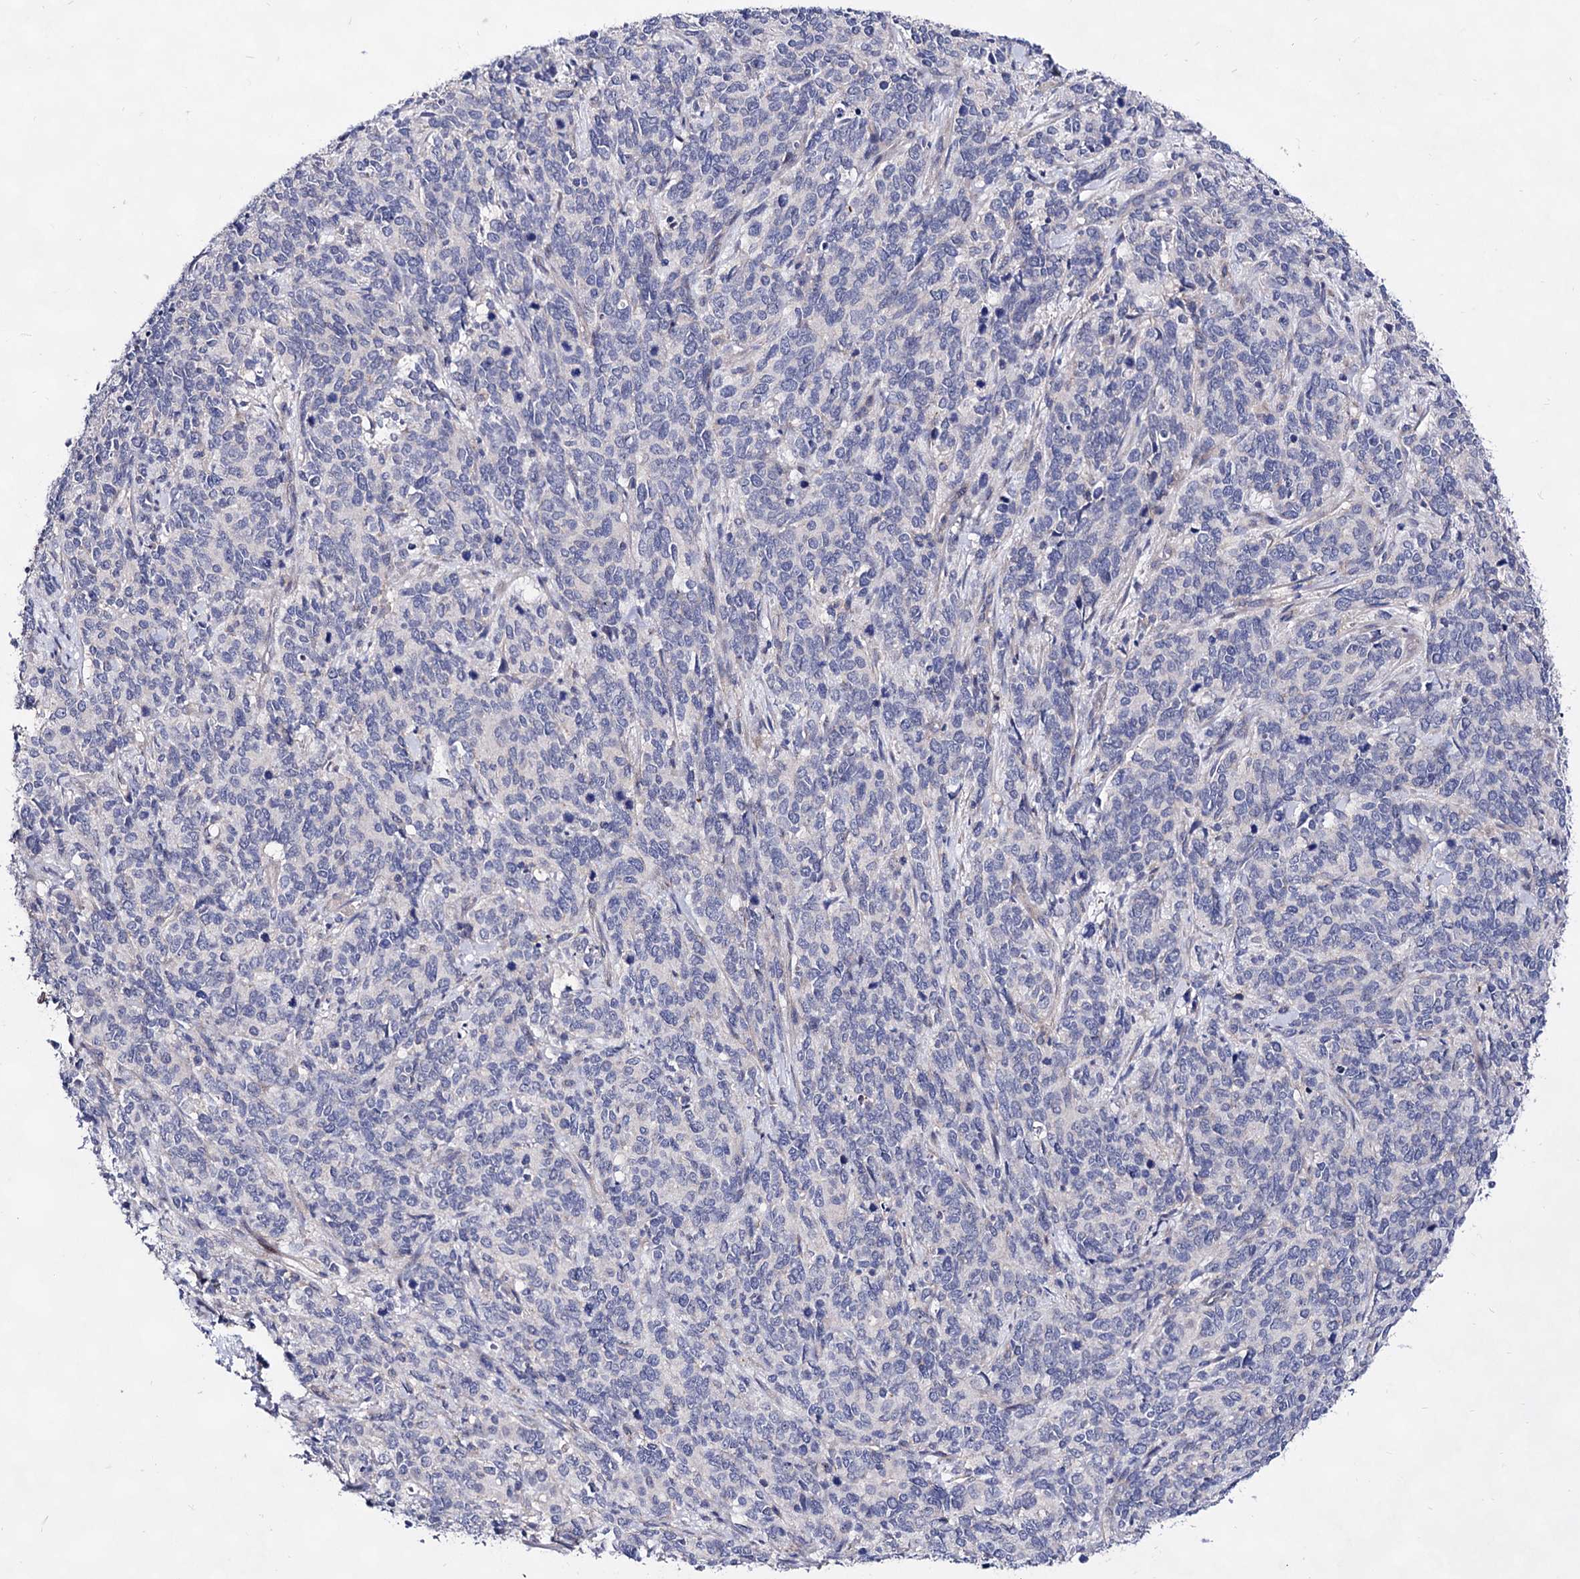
{"staining": {"intensity": "negative", "quantity": "none", "location": "none"}, "tissue": "cervical cancer", "cell_type": "Tumor cells", "image_type": "cancer", "snomed": [{"axis": "morphology", "description": "Squamous cell carcinoma, NOS"}, {"axis": "topography", "description": "Cervix"}], "caption": "Micrograph shows no protein expression in tumor cells of cervical squamous cell carcinoma tissue.", "gene": "PLIN1", "patient": {"sex": "female", "age": 60}}